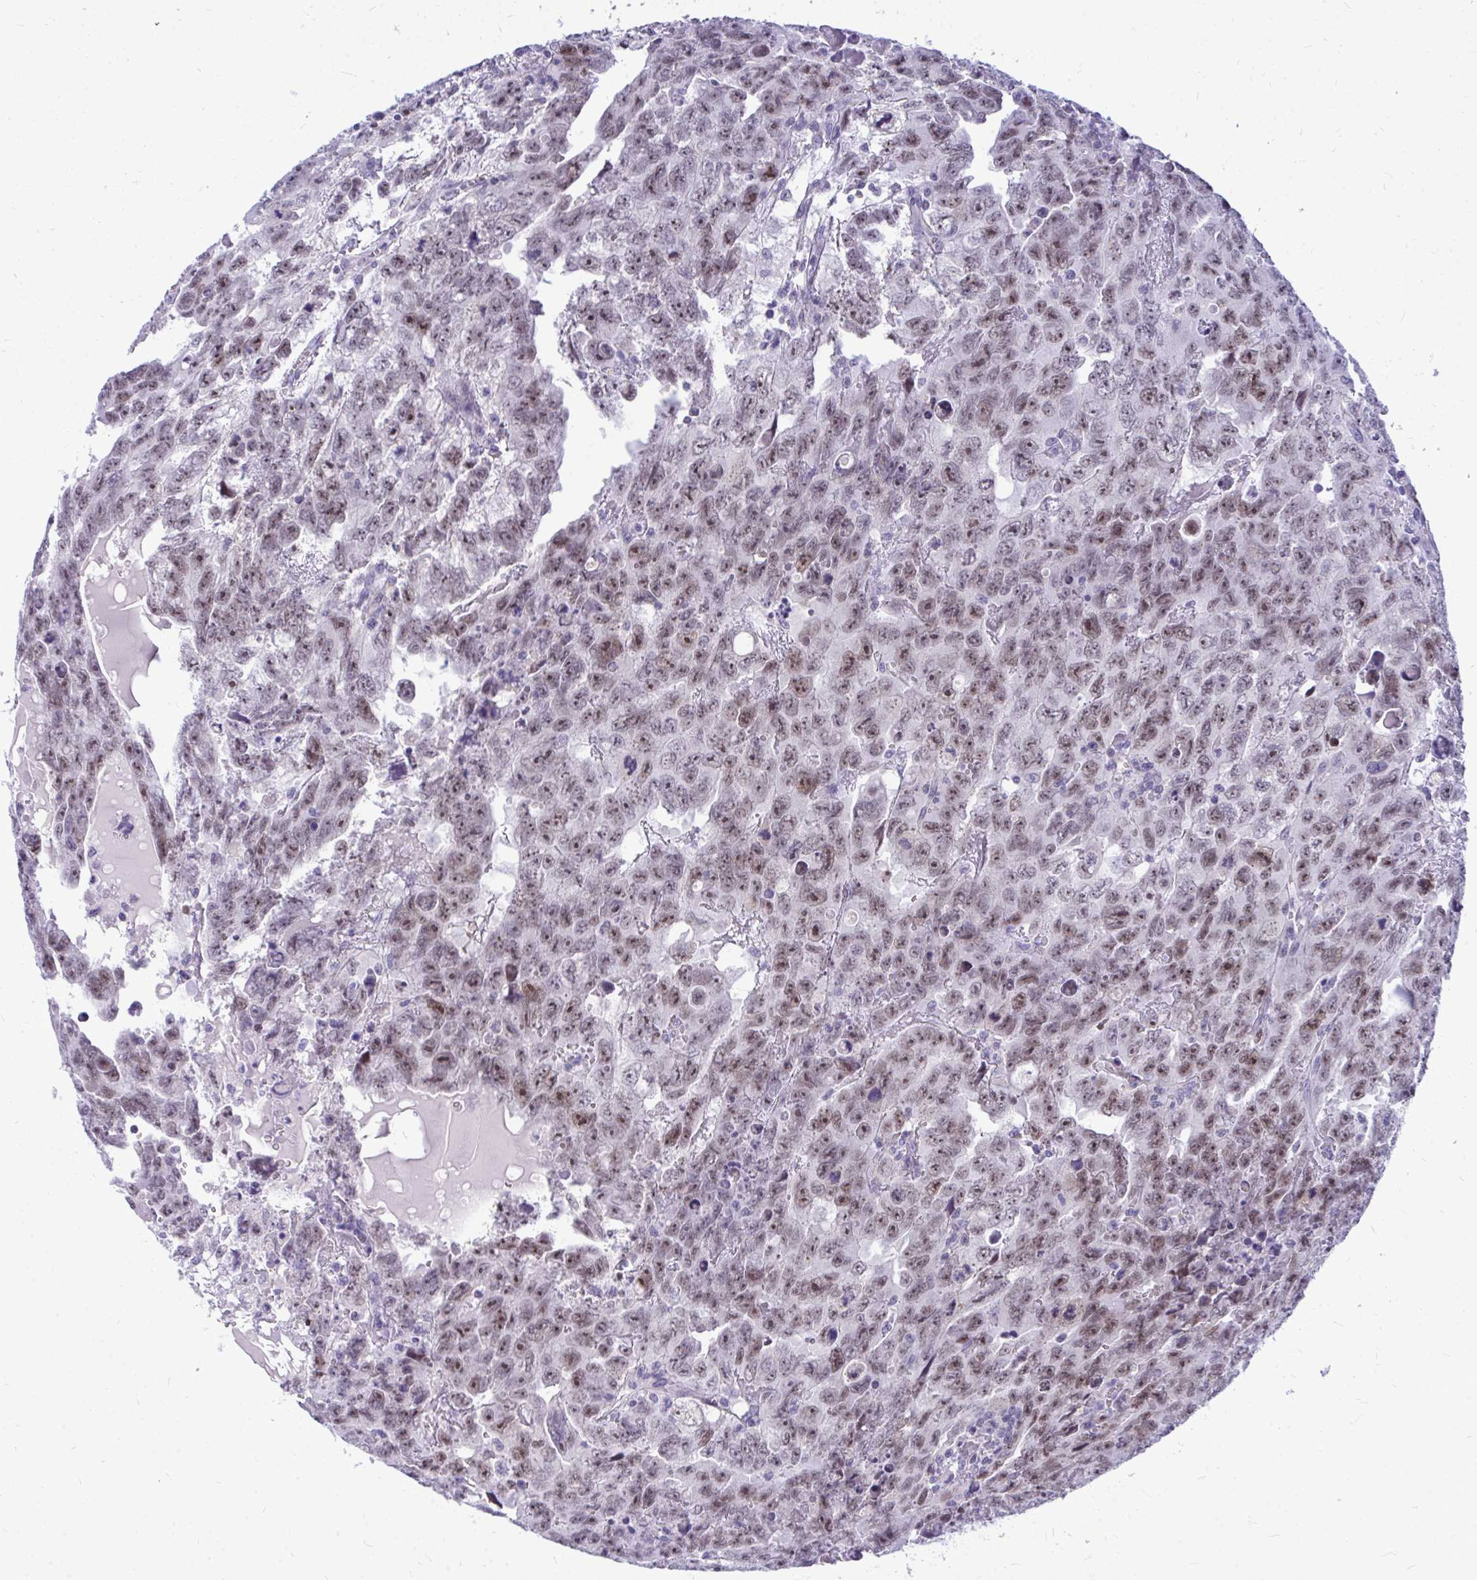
{"staining": {"intensity": "moderate", "quantity": ">75%", "location": "nuclear"}, "tissue": "testis cancer", "cell_type": "Tumor cells", "image_type": "cancer", "snomed": [{"axis": "morphology", "description": "Carcinoma, Embryonal, NOS"}, {"axis": "topography", "description": "Testis"}], "caption": "Human testis cancer (embryonal carcinoma) stained for a protein (brown) shows moderate nuclear positive expression in approximately >75% of tumor cells.", "gene": "ZSCAN25", "patient": {"sex": "male", "age": 24}}